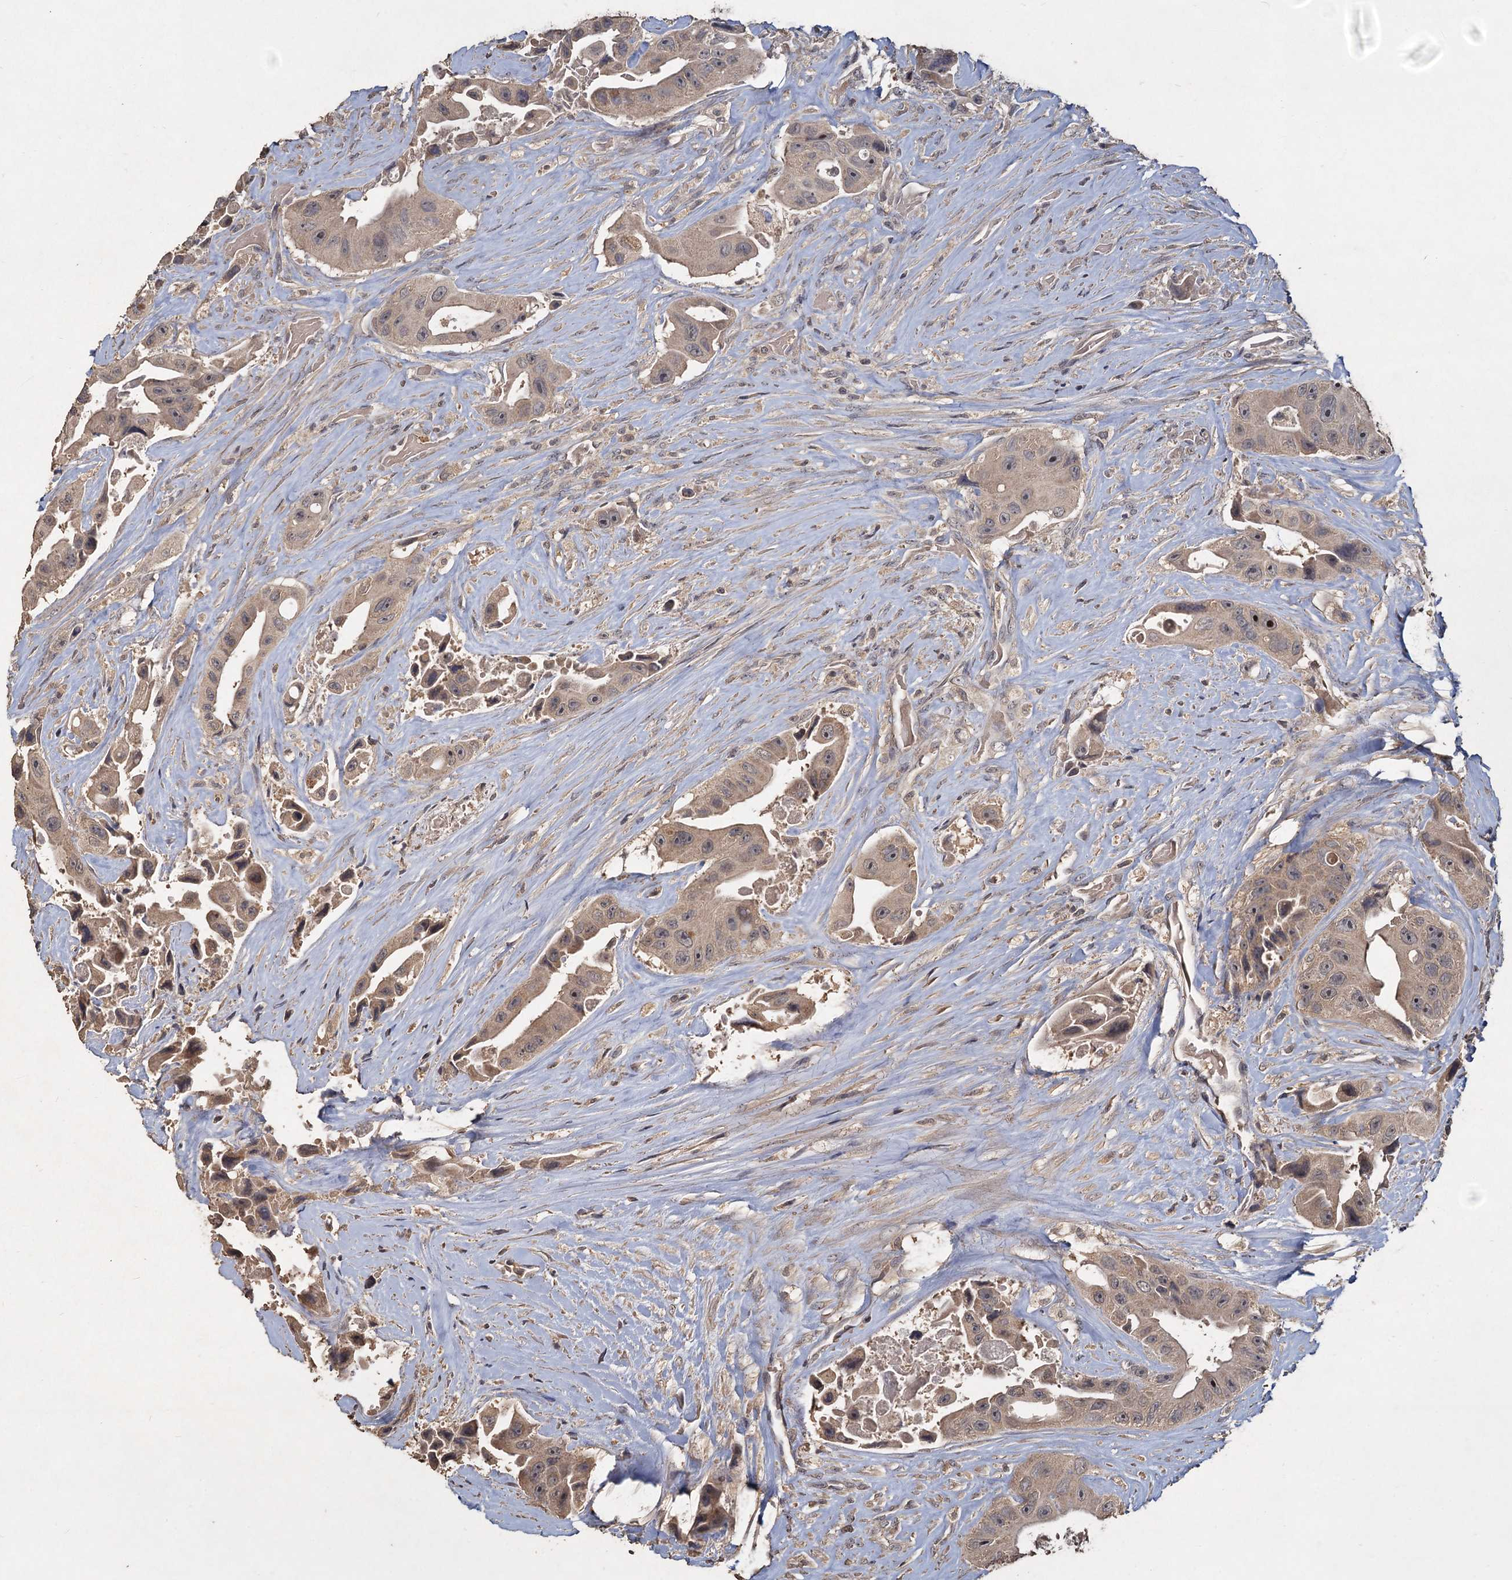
{"staining": {"intensity": "weak", "quantity": "<25%", "location": "cytoplasmic/membranous"}, "tissue": "colorectal cancer", "cell_type": "Tumor cells", "image_type": "cancer", "snomed": [{"axis": "morphology", "description": "Adenocarcinoma, NOS"}, {"axis": "topography", "description": "Colon"}], "caption": "Tumor cells are negative for brown protein staining in adenocarcinoma (colorectal).", "gene": "CCDC61", "patient": {"sex": "female", "age": 46}}